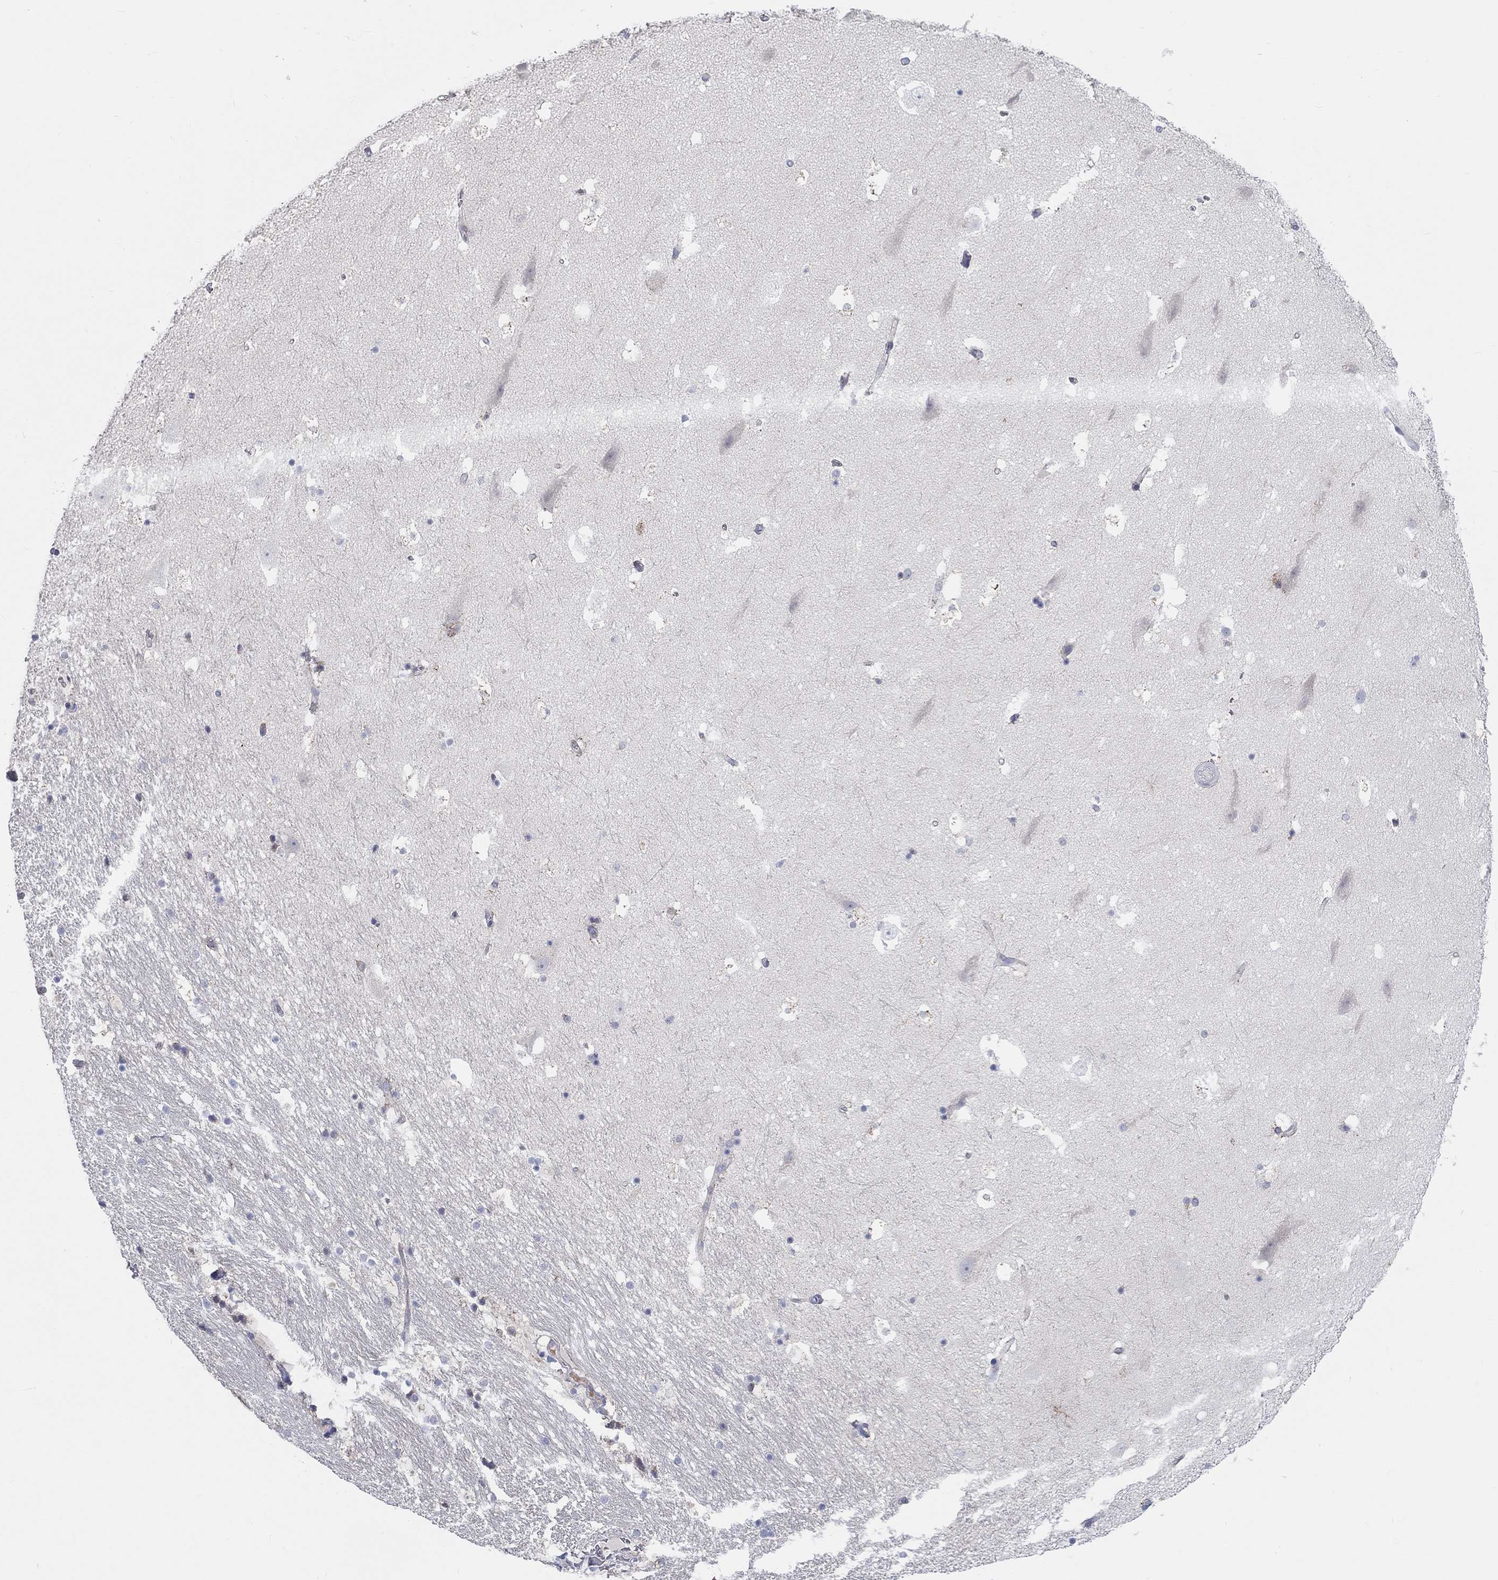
{"staining": {"intensity": "negative", "quantity": "none", "location": "none"}, "tissue": "hippocampus", "cell_type": "Glial cells", "image_type": "normal", "snomed": [{"axis": "morphology", "description": "Normal tissue, NOS"}, {"axis": "topography", "description": "Hippocampus"}], "caption": "DAB immunohistochemical staining of benign human hippocampus reveals no significant positivity in glial cells.", "gene": "BCO2", "patient": {"sex": "male", "age": 51}}